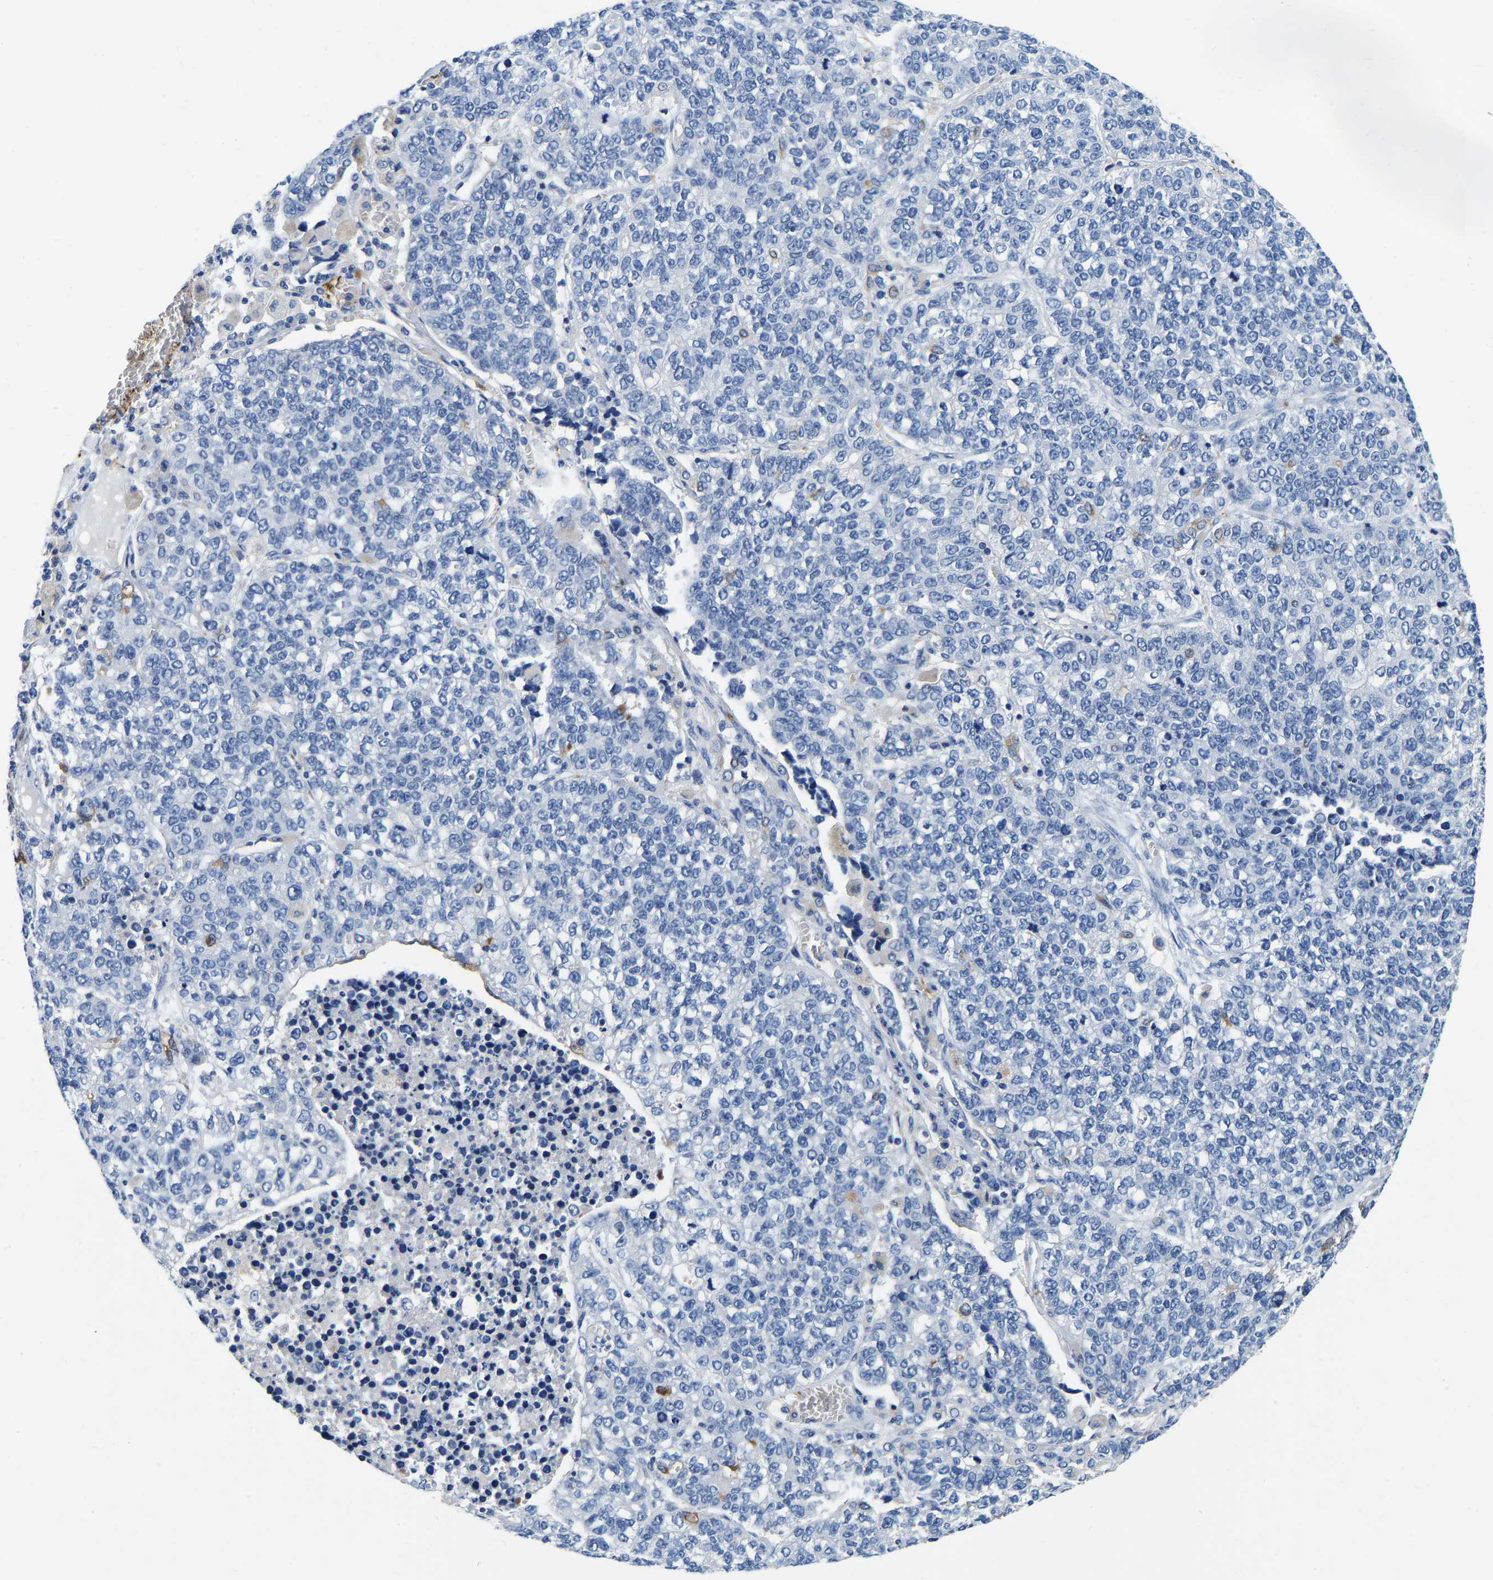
{"staining": {"intensity": "negative", "quantity": "none", "location": "none"}, "tissue": "lung cancer", "cell_type": "Tumor cells", "image_type": "cancer", "snomed": [{"axis": "morphology", "description": "Adenocarcinoma, NOS"}, {"axis": "topography", "description": "Lung"}], "caption": "Lung cancer was stained to show a protein in brown. There is no significant staining in tumor cells.", "gene": "RAB27B", "patient": {"sex": "male", "age": 49}}